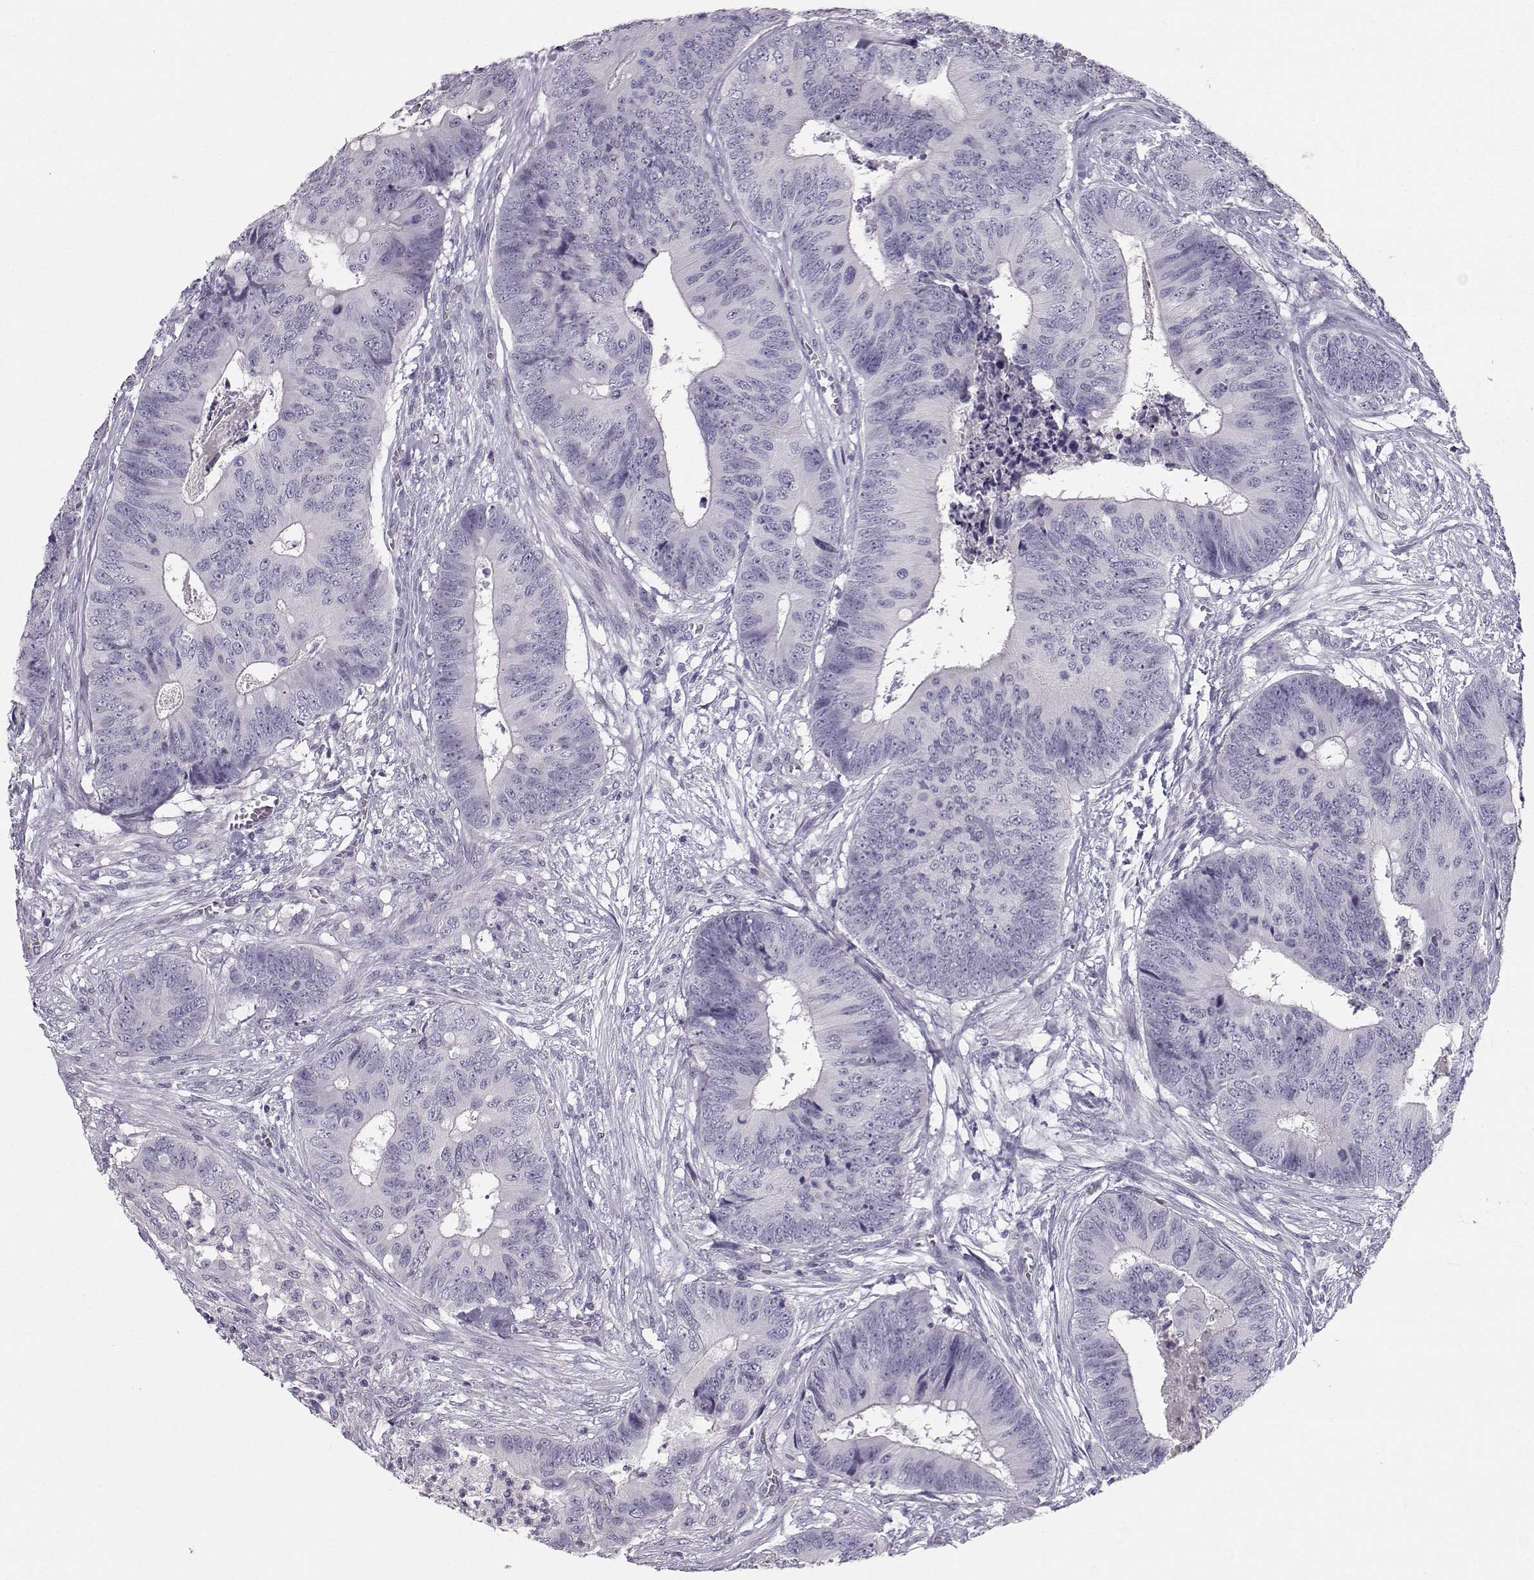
{"staining": {"intensity": "negative", "quantity": "none", "location": "none"}, "tissue": "colorectal cancer", "cell_type": "Tumor cells", "image_type": "cancer", "snomed": [{"axis": "morphology", "description": "Adenocarcinoma, NOS"}, {"axis": "topography", "description": "Colon"}], "caption": "Immunohistochemistry (IHC) micrograph of neoplastic tissue: colorectal cancer (adenocarcinoma) stained with DAB (3,3'-diaminobenzidine) exhibits no significant protein expression in tumor cells.", "gene": "SYCE1", "patient": {"sex": "male", "age": 84}}